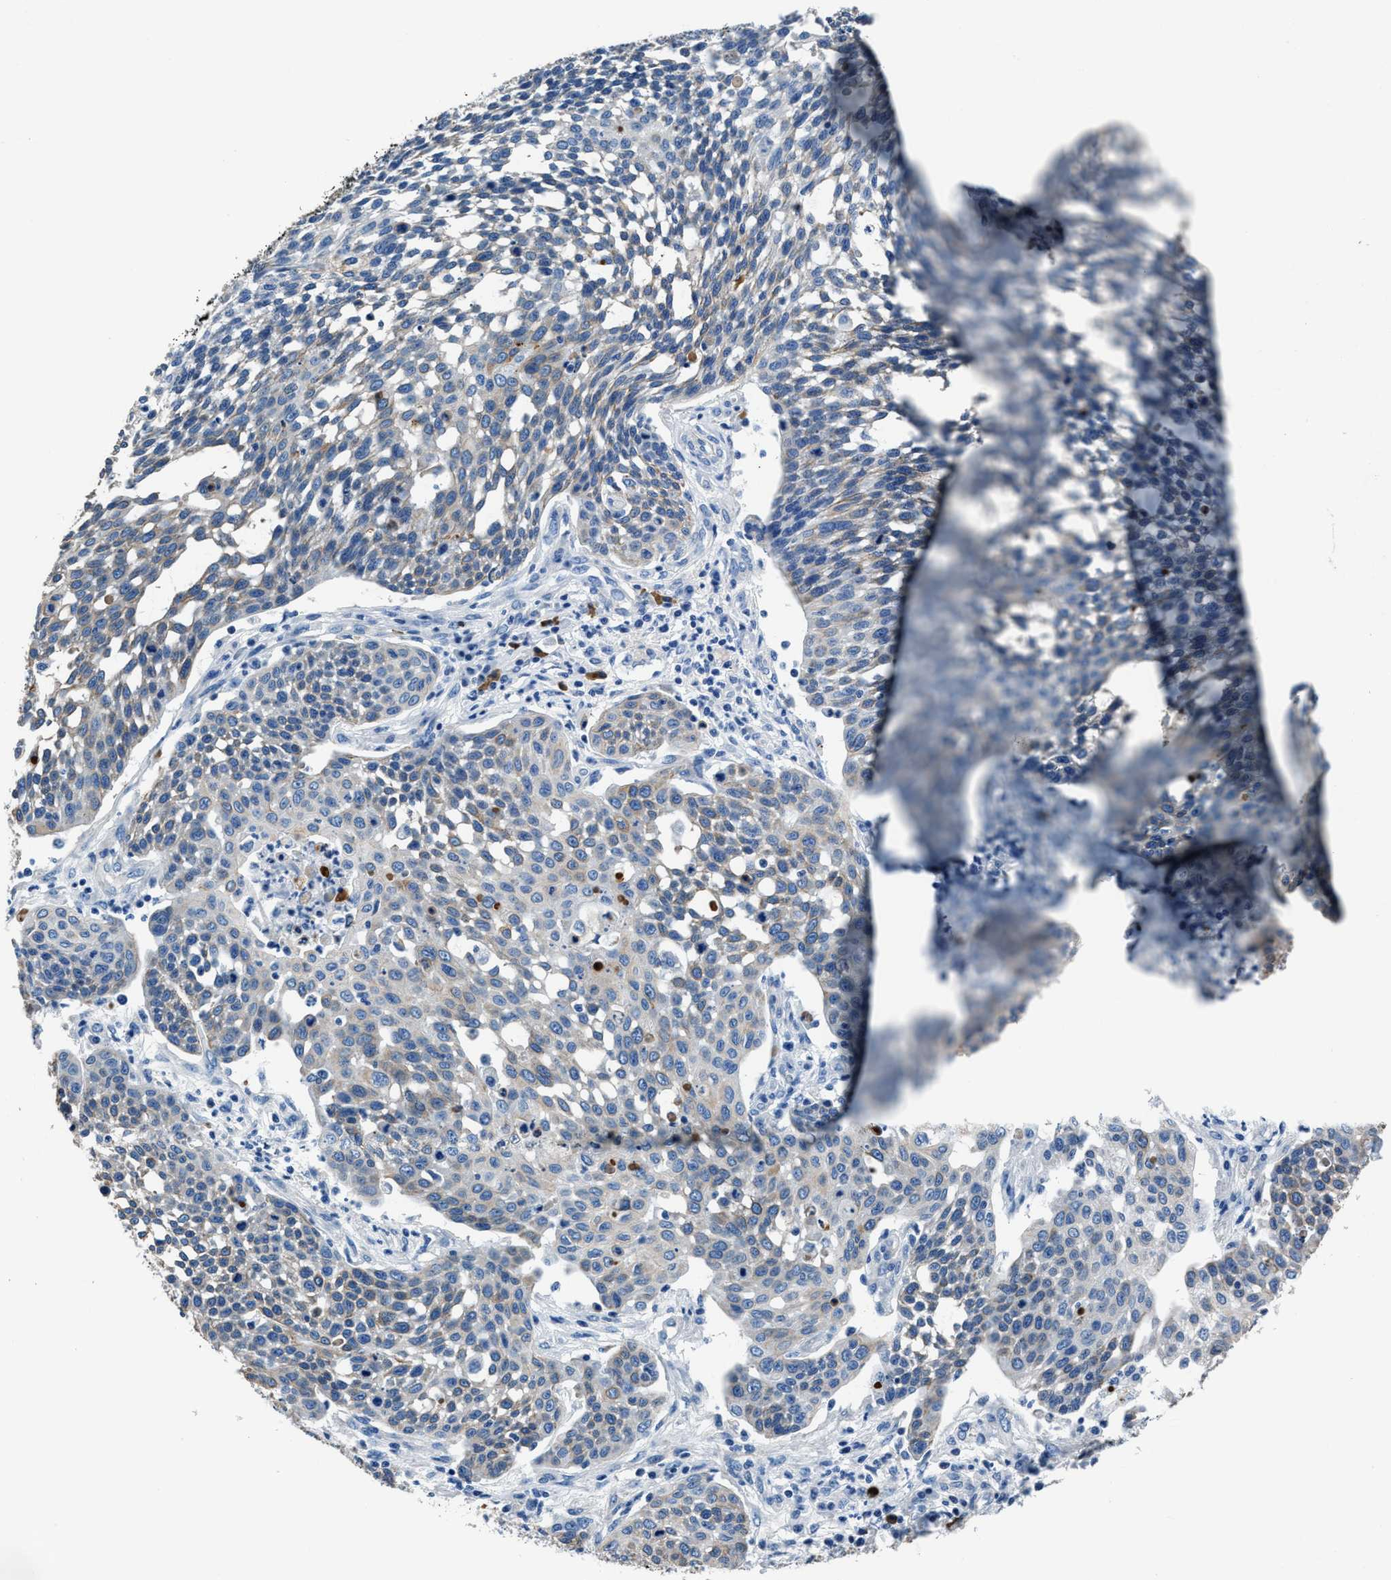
{"staining": {"intensity": "weak", "quantity": "<25%", "location": "cytoplasmic/membranous"}, "tissue": "cervical cancer", "cell_type": "Tumor cells", "image_type": "cancer", "snomed": [{"axis": "morphology", "description": "Squamous cell carcinoma, NOS"}, {"axis": "topography", "description": "Cervix"}], "caption": "Image shows no significant protein positivity in tumor cells of cervical cancer.", "gene": "NACAD", "patient": {"sex": "female", "age": 34}}